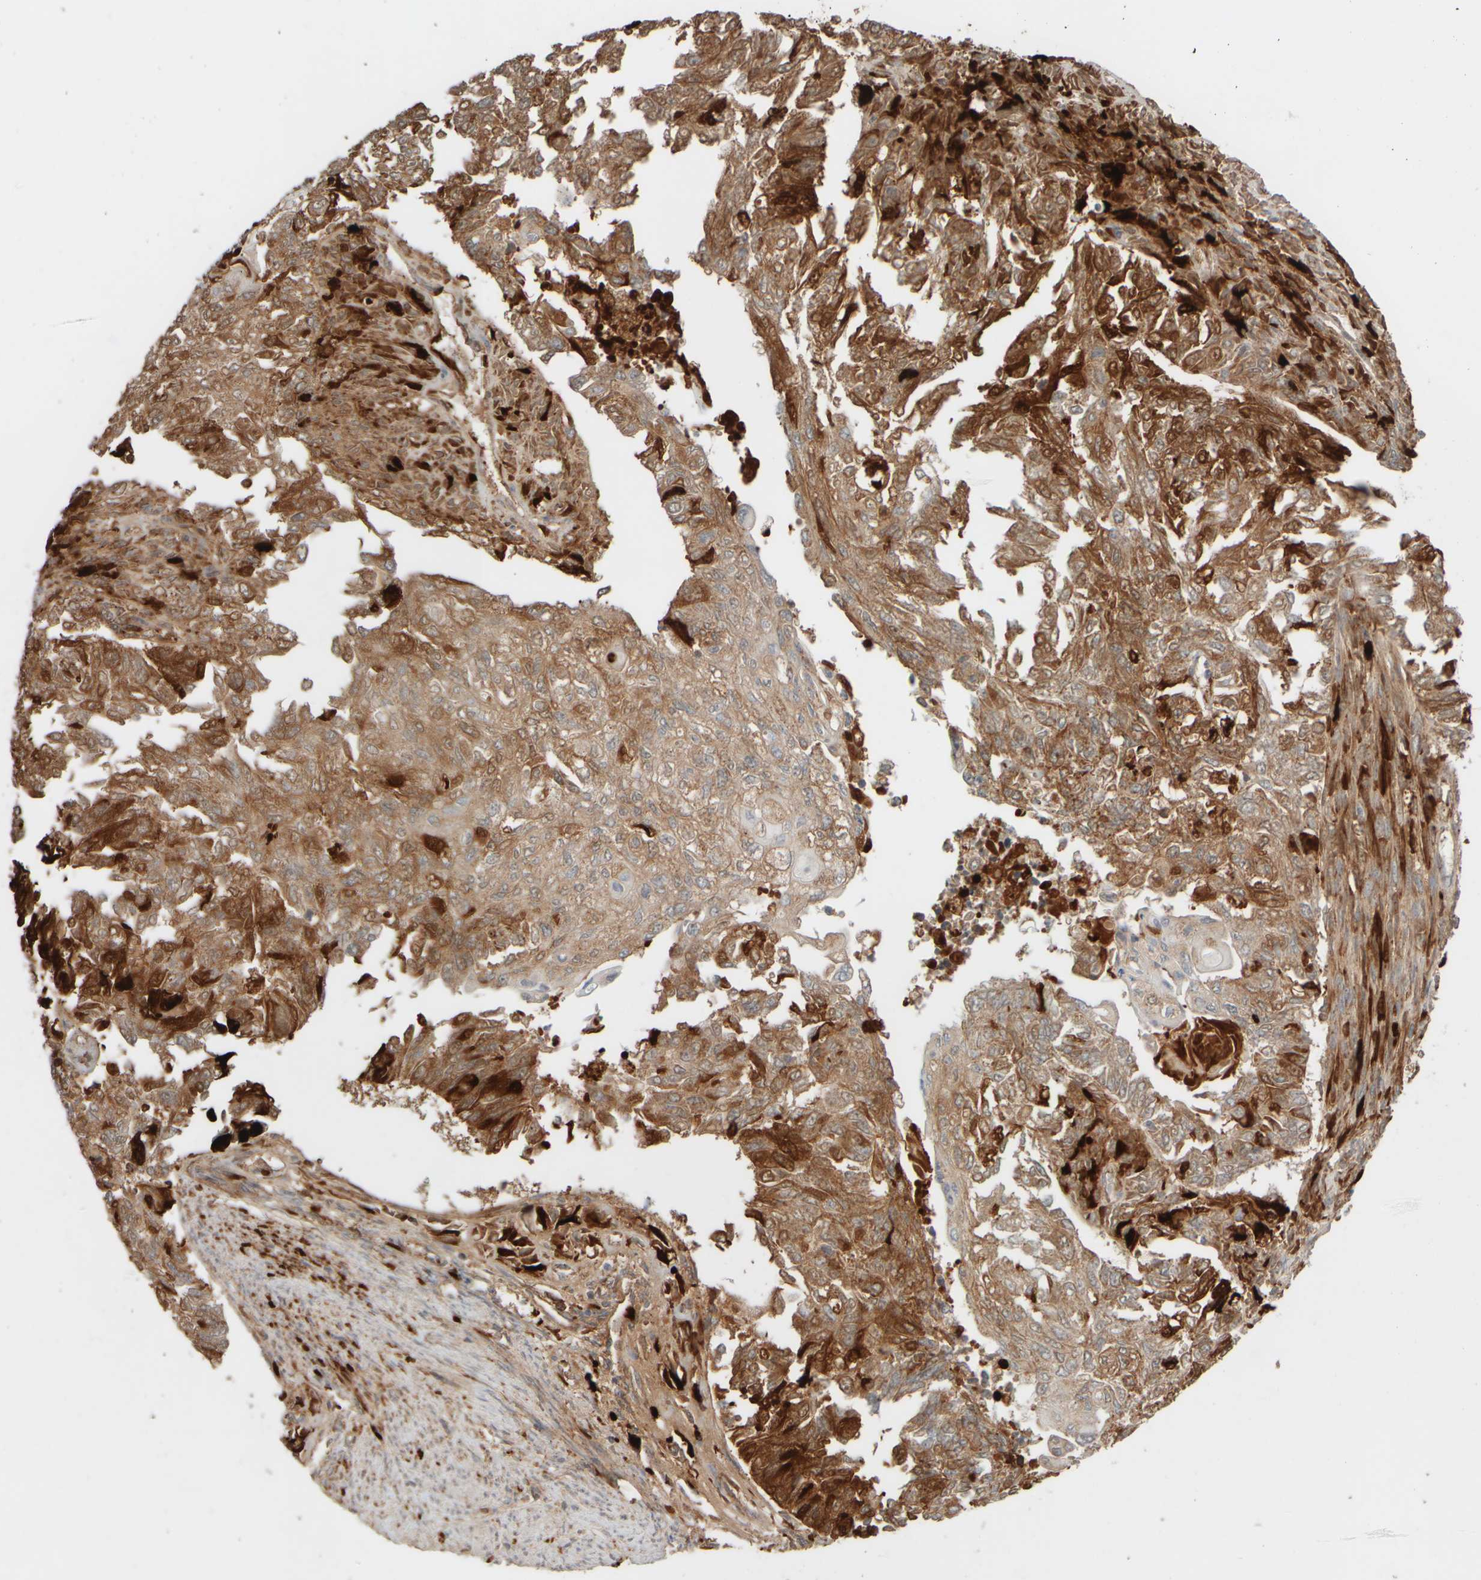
{"staining": {"intensity": "strong", "quantity": "25%-75%", "location": "cytoplasmic/membranous,nuclear"}, "tissue": "endometrial cancer", "cell_type": "Tumor cells", "image_type": "cancer", "snomed": [{"axis": "morphology", "description": "Adenocarcinoma, NOS"}, {"axis": "topography", "description": "Endometrium"}], "caption": "This micrograph demonstrates IHC staining of endometrial cancer, with high strong cytoplasmic/membranous and nuclear expression in about 25%-75% of tumor cells.", "gene": "EIF2B3", "patient": {"sex": "female", "age": 32}}